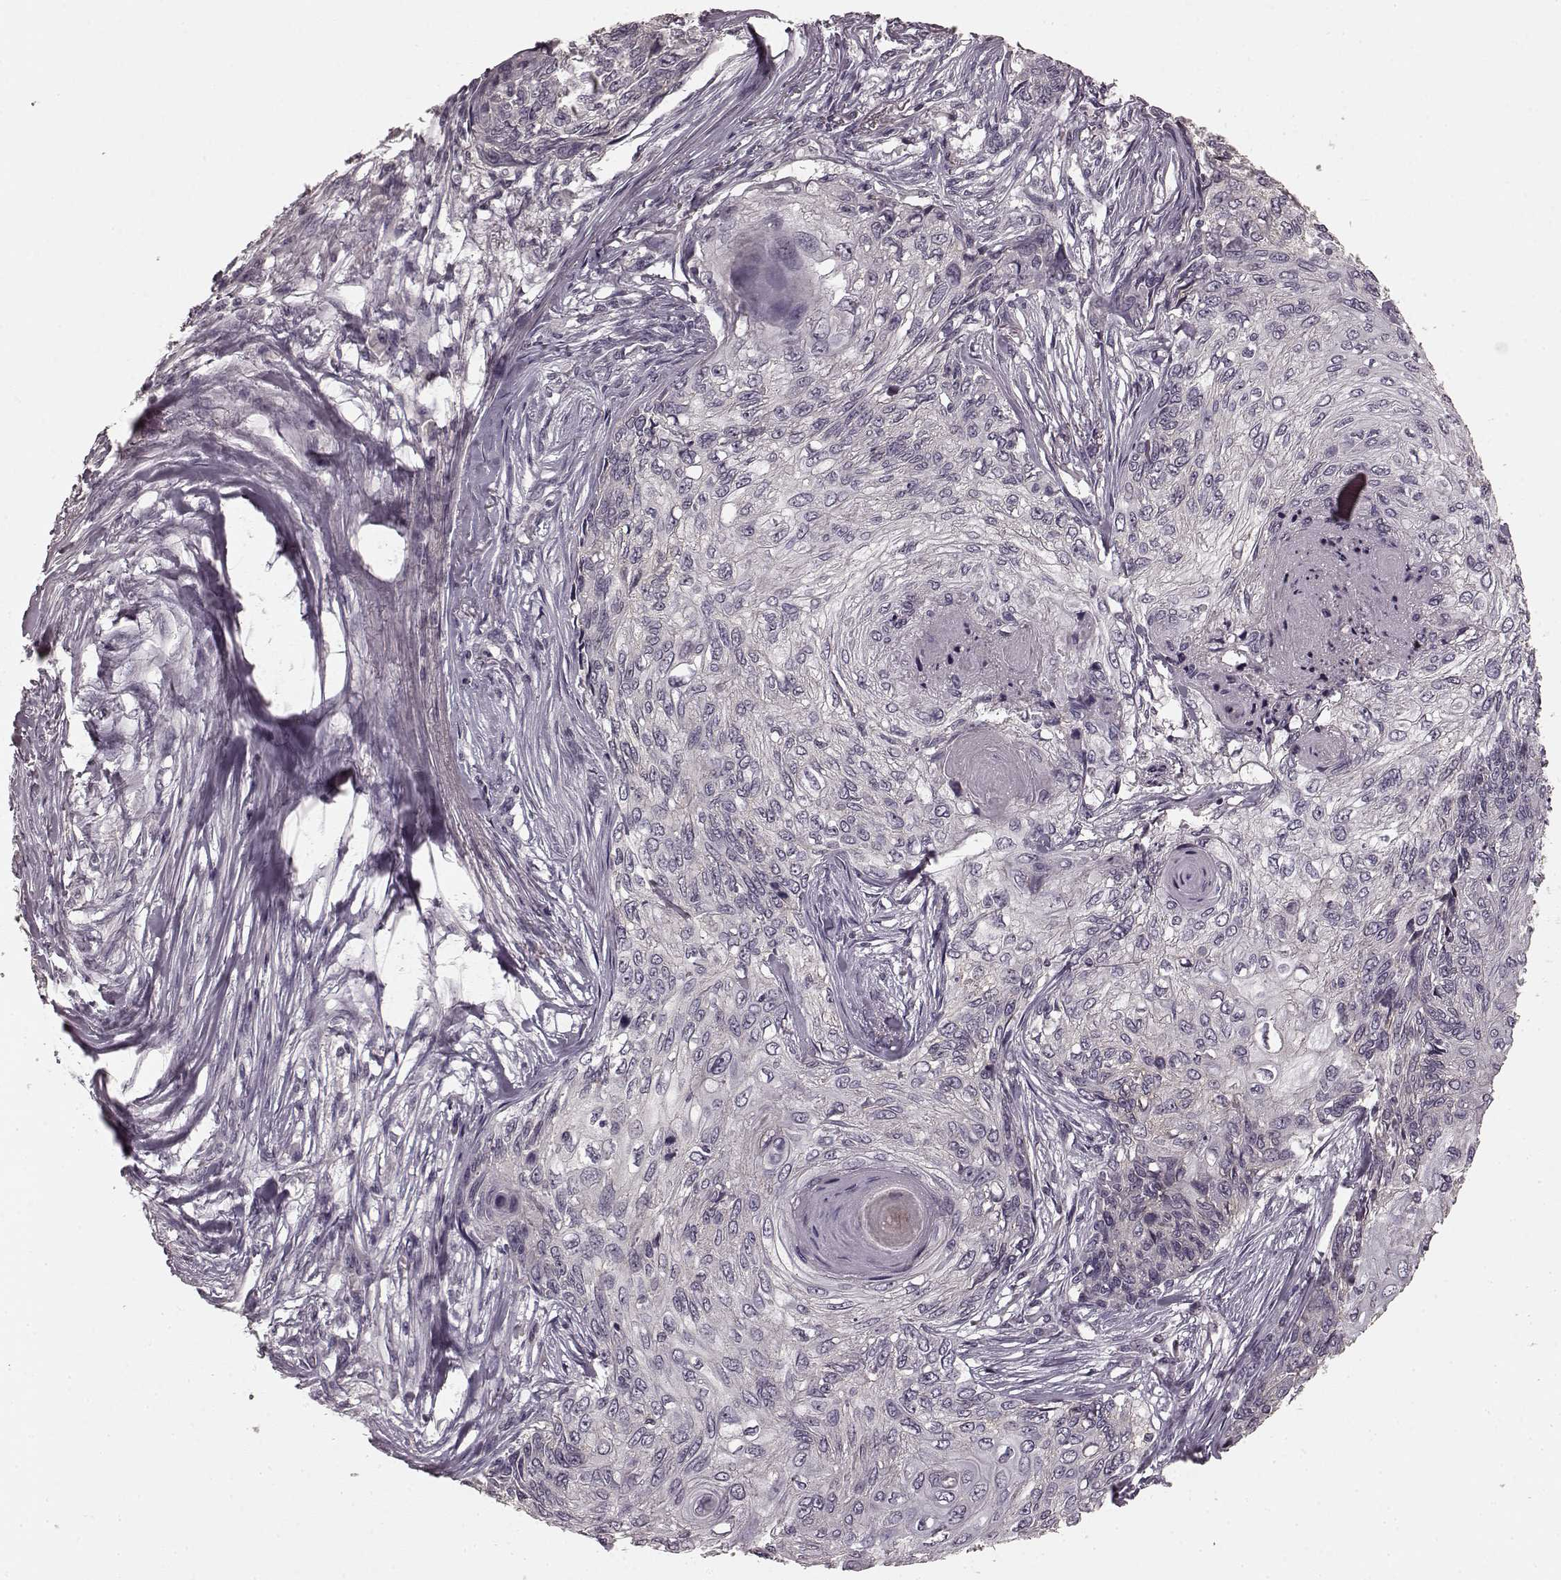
{"staining": {"intensity": "negative", "quantity": "none", "location": "none"}, "tissue": "skin cancer", "cell_type": "Tumor cells", "image_type": "cancer", "snomed": [{"axis": "morphology", "description": "Squamous cell carcinoma, NOS"}, {"axis": "topography", "description": "Skin"}], "caption": "A high-resolution image shows IHC staining of squamous cell carcinoma (skin), which reveals no significant expression in tumor cells.", "gene": "PRKCE", "patient": {"sex": "male", "age": 92}}